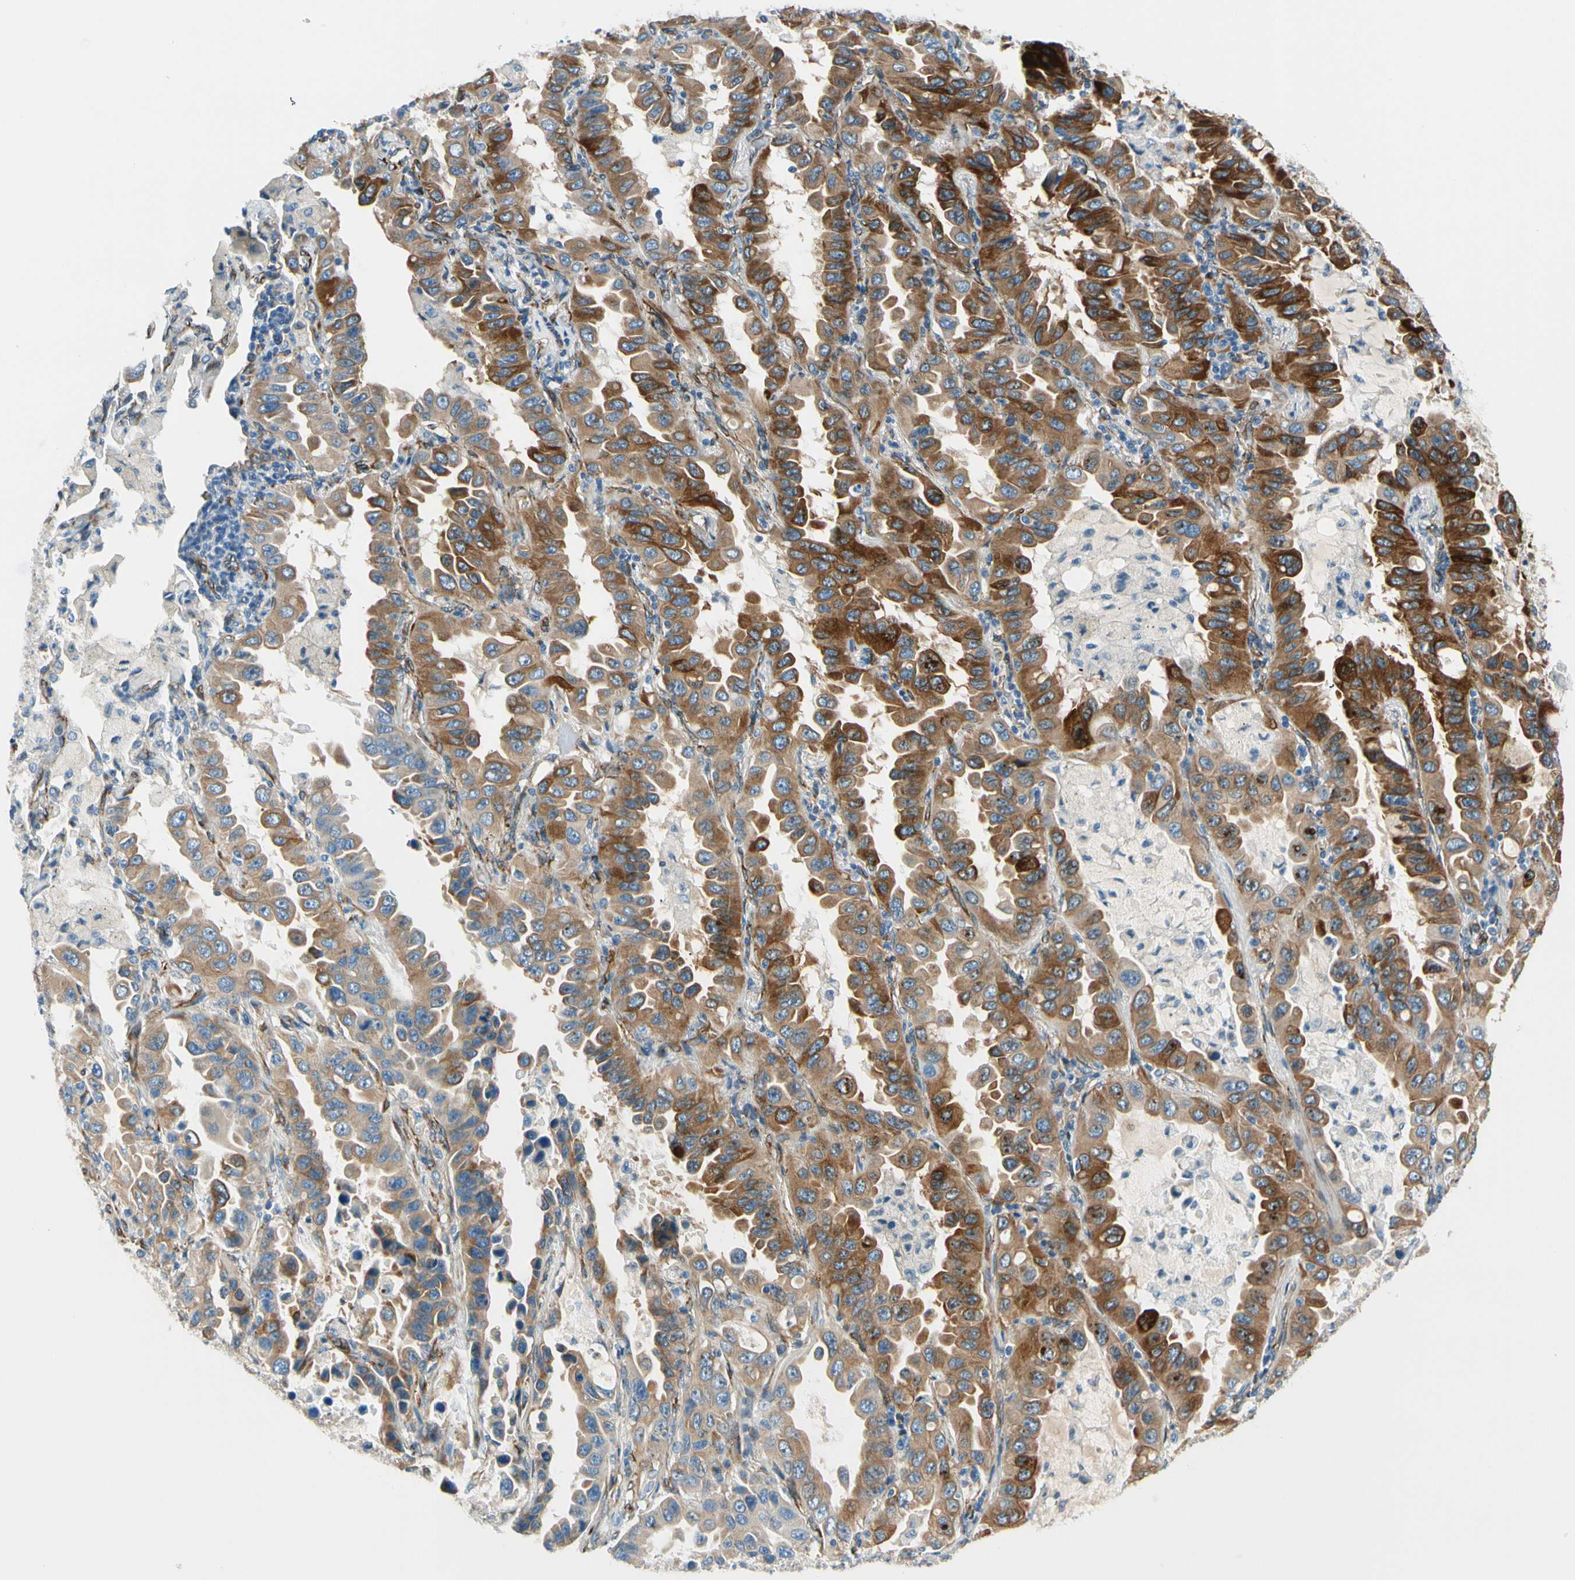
{"staining": {"intensity": "strong", "quantity": ">75%", "location": "cytoplasmic/membranous"}, "tissue": "lung cancer", "cell_type": "Tumor cells", "image_type": "cancer", "snomed": [{"axis": "morphology", "description": "Adenocarcinoma, NOS"}, {"axis": "topography", "description": "Lung"}], "caption": "High-magnification brightfield microscopy of lung cancer (adenocarcinoma) stained with DAB (brown) and counterstained with hematoxylin (blue). tumor cells exhibit strong cytoplasmic/membranous expression is present in approximately>75% of cells. The protein of interest is shown in brown color, while the nuclei are stained blue.", "gene": "FKBP7", "patient": {"sex": "male", "age": 64}}